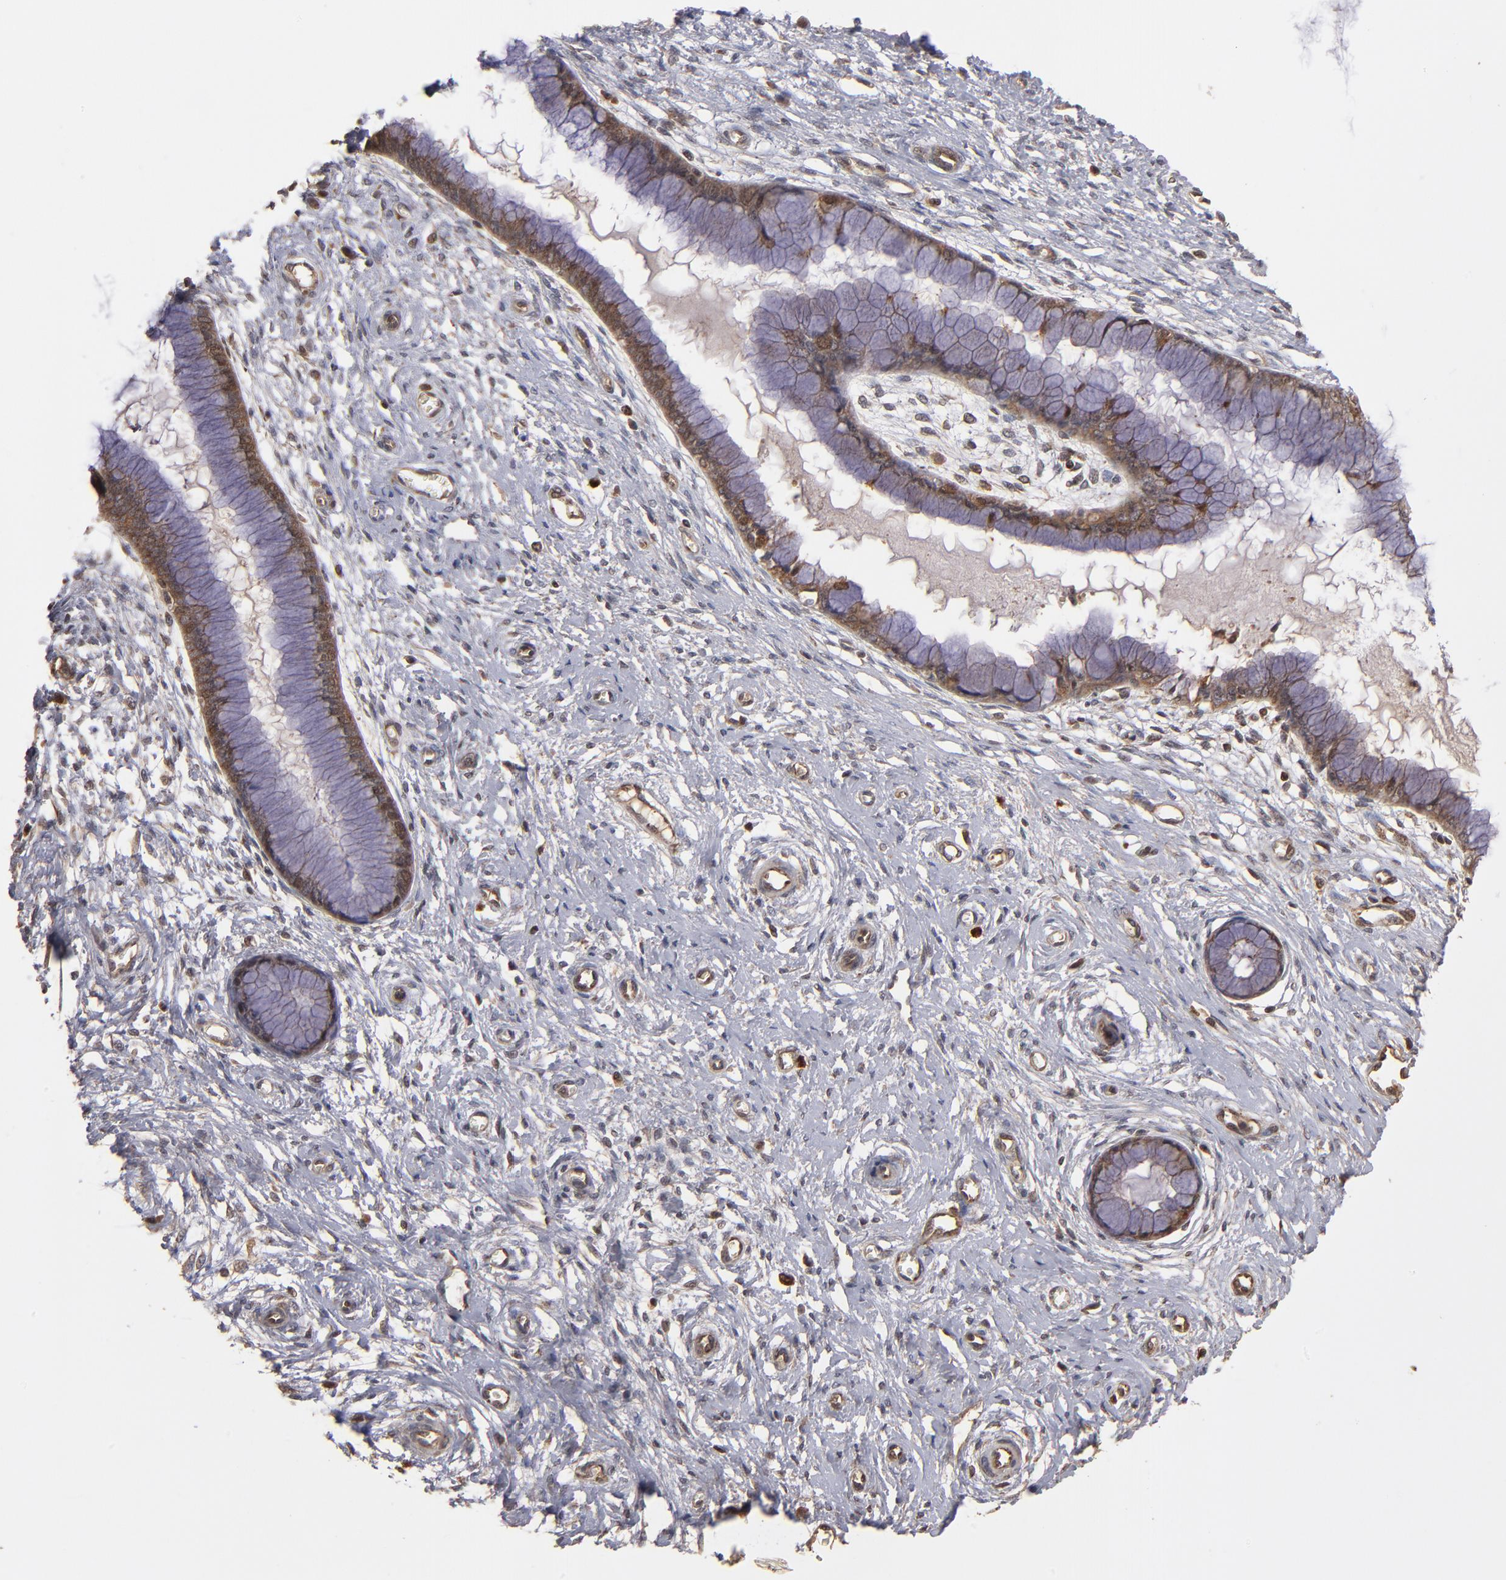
{"staining": {"intensity": "moderate", "quantity": ">75%", "location": "cytoplasmic/membranous"}, "tissue": "cervix", "cell_type": "Glandular cells", "image_type": "normal", "snomed": [{"axis": "morphology", "description": "Normal tissue, NOS"}, {"axis": "topography", "description": "Cervix"}], "caption": "A high-resolution histopathology image shows immunohistochemistry (IHC) staining of benign cervix, which displays moderate cytoplasmic/membranous expression in about >75% of glandular cells. The staining was performed using DAB (3,3'-diaminobenzidine) to visualize the protein expression in brown, while the nuclei were stained in blue with hematoxylin (Magnification: 20x).", "gene": "BDKRB1", "patient": {"sex": "female", "age": 55}}